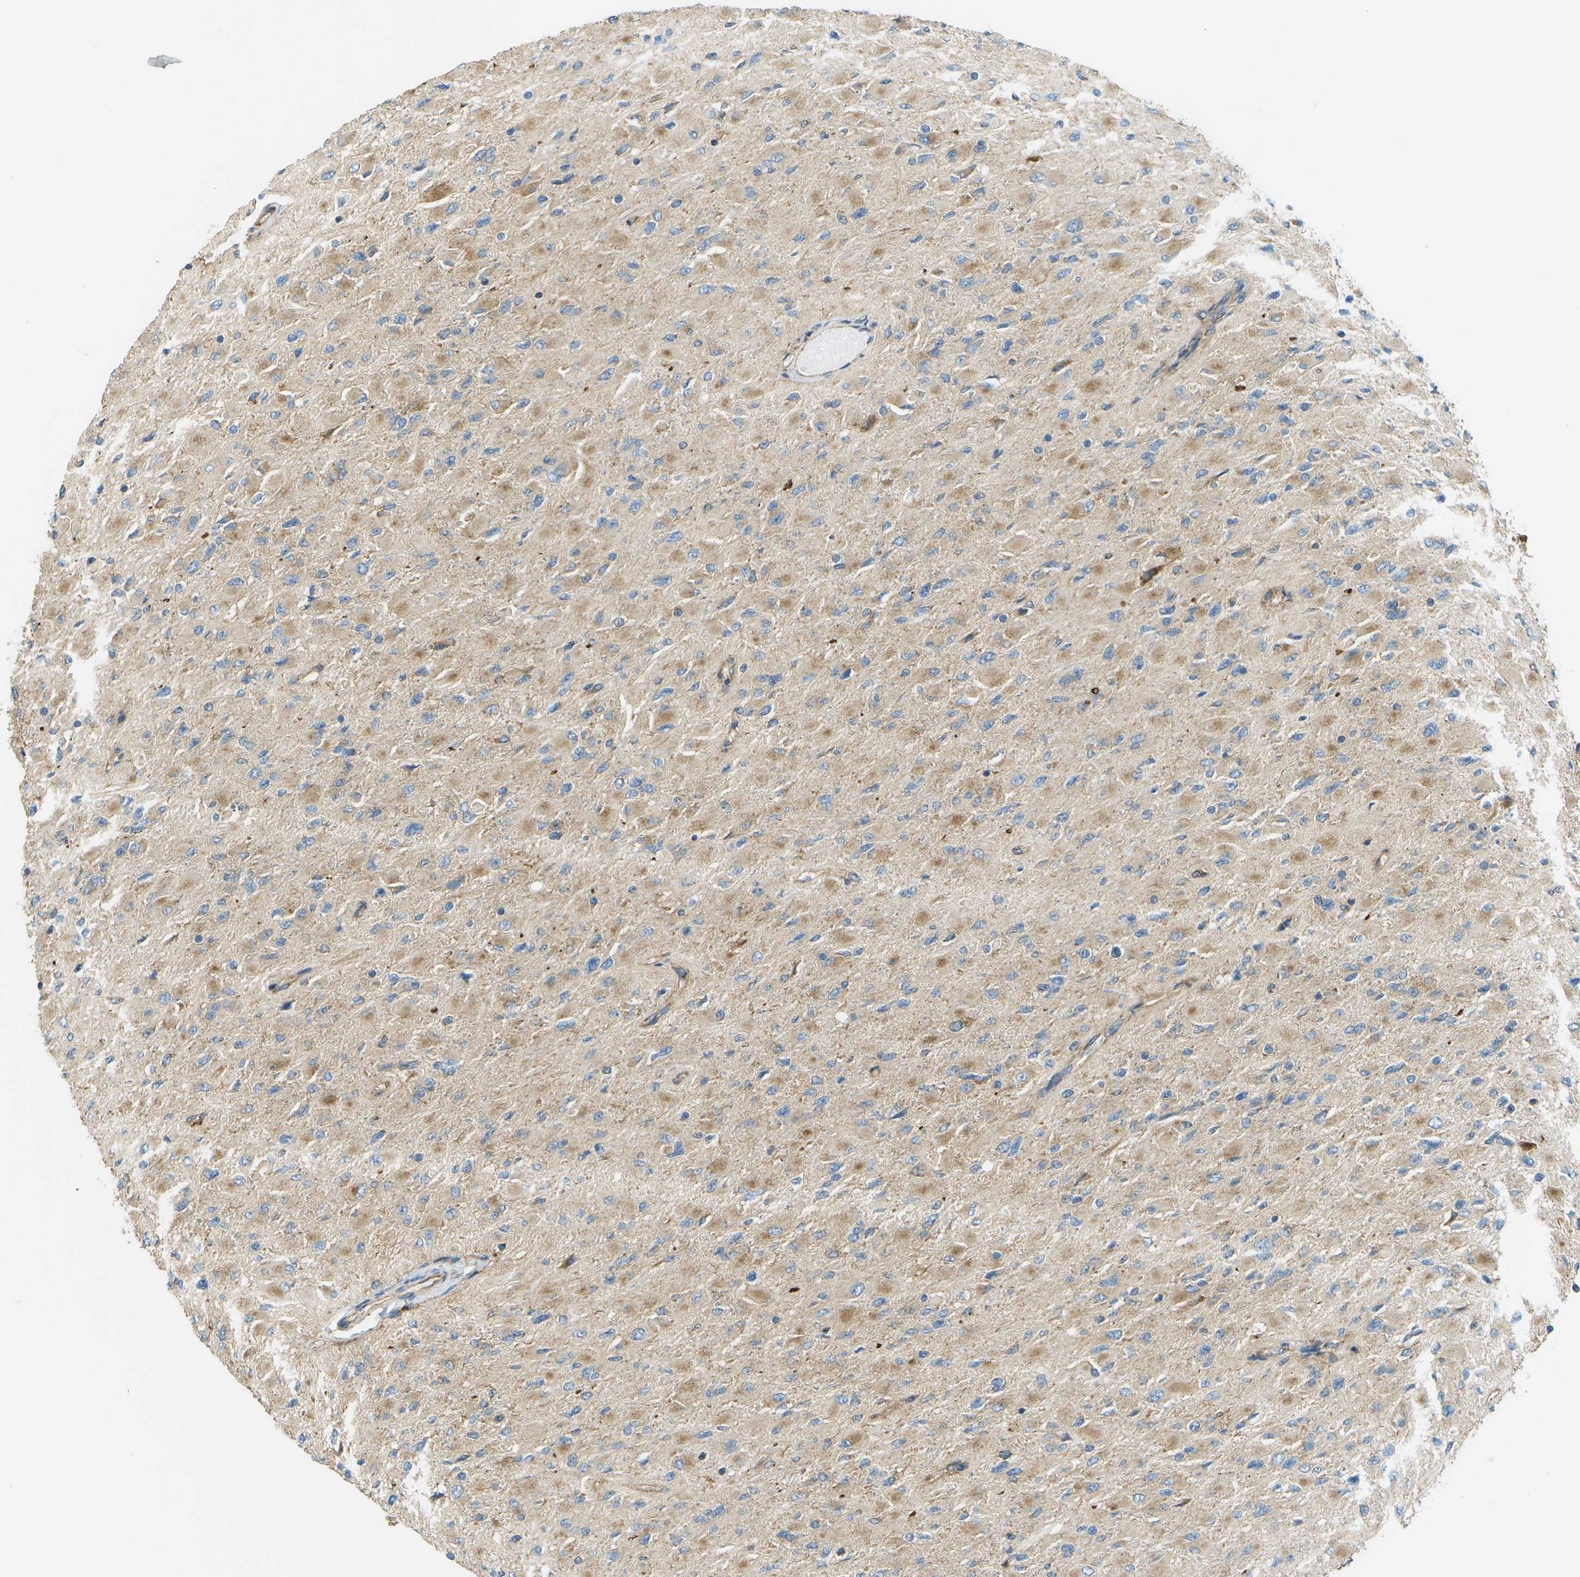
{"staining": {"intensity": "weak", "quantity": ">75%", "location": "cytoplasmic/membranous"}, "tissue": "glioma", "cell_type": "Tumor cells", "image_type": "cancer", "snomed": [{"axis": "morphology", "description": "Glioma, malignant, High grade"}, {"axis": "topography", "description": "Cerebral cortex"}], "caption": "Protein expression analysis of human high-grade glioma (malignant) reveals weak cytoplasmic/membranous expression in approximately >75% of tumor cells.", "gene": "CLTC", "patient": {"sex": "female", "age": 36}}